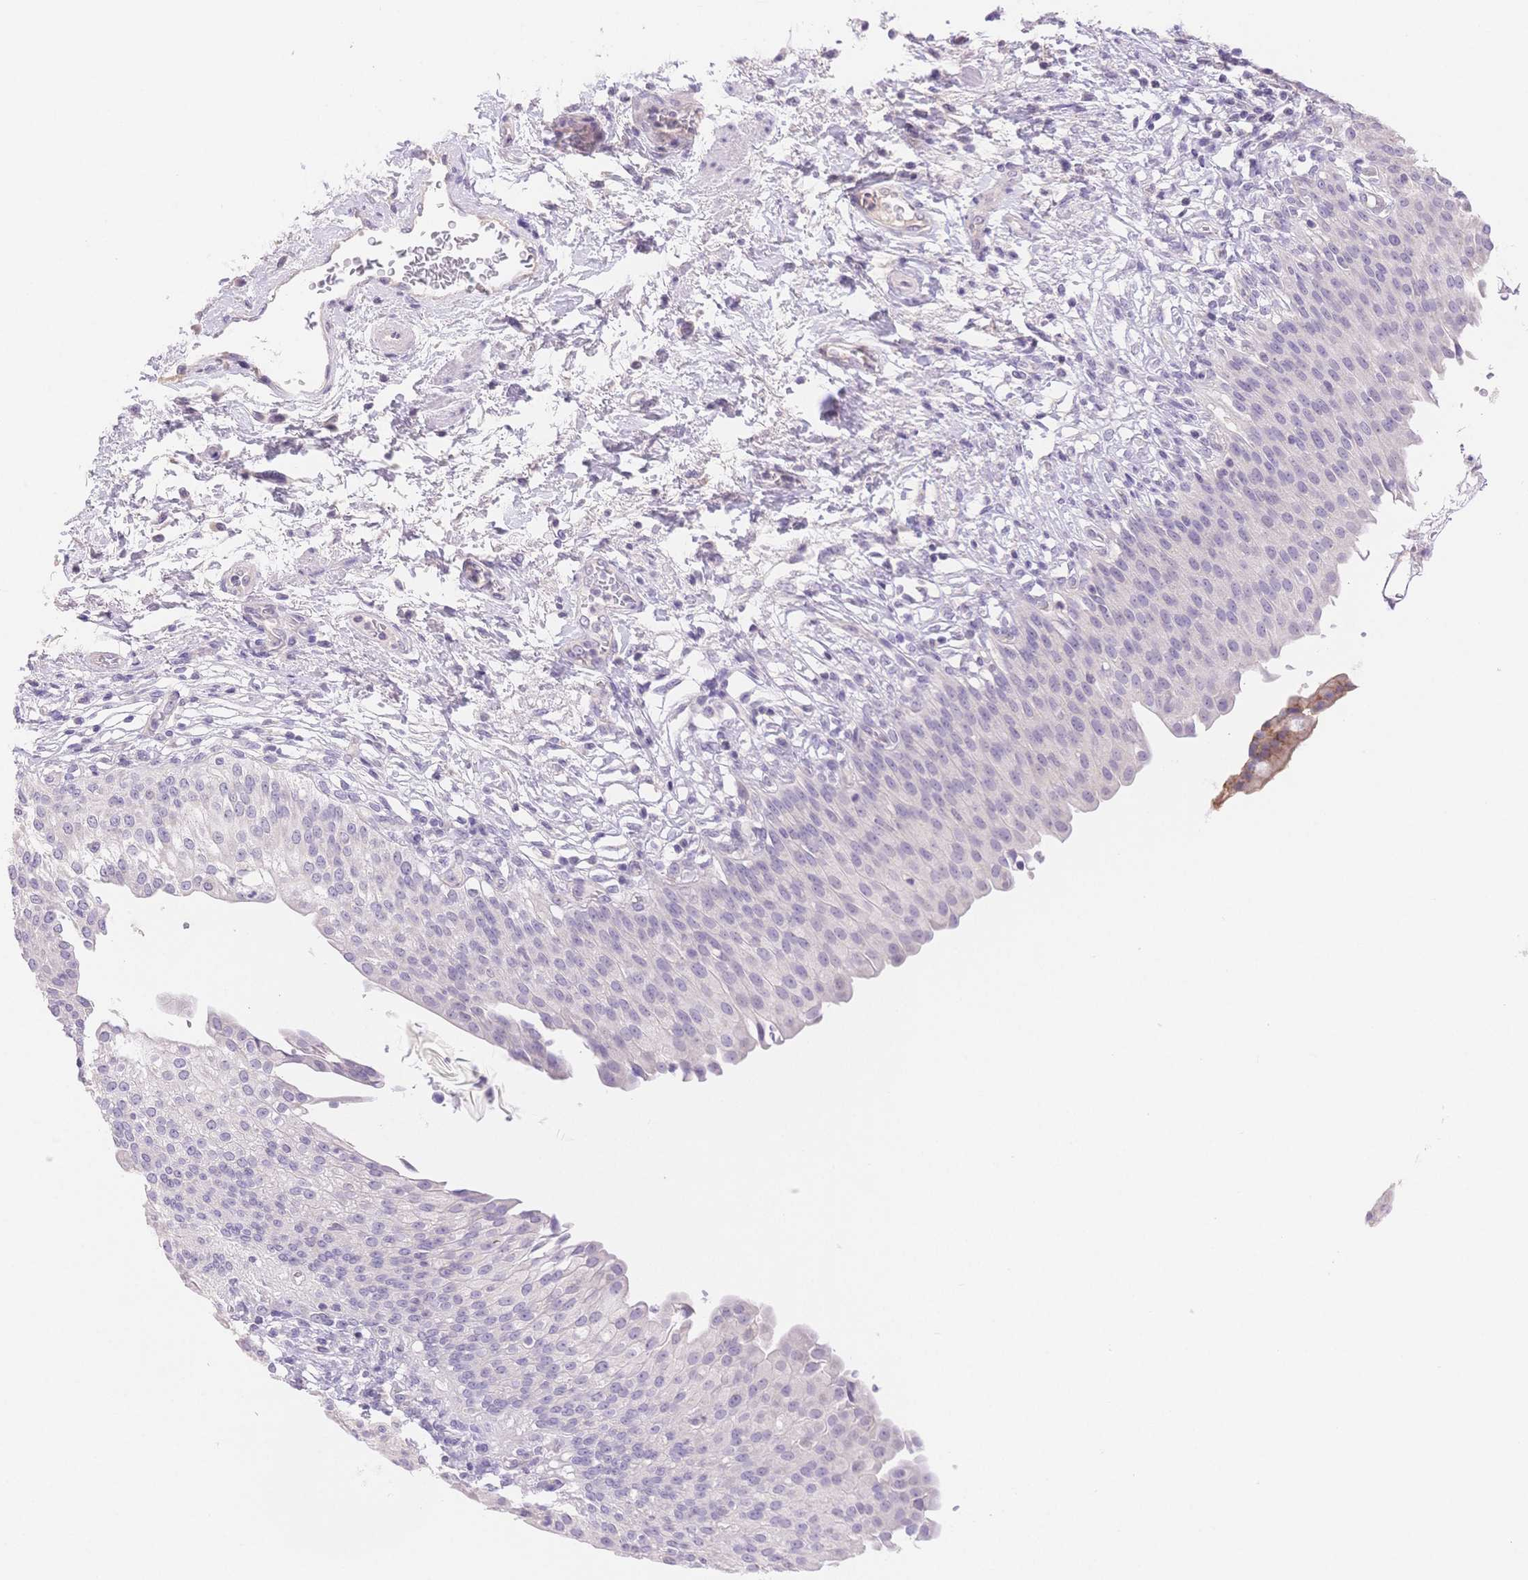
{"staining": {"intensity": "negative", "quantity": "none", "location": "none"}, "tissue": "urinary bladder", "cell_type": "Urothelial cells", "image_type": "normal", "snomed": [{"axis": "morphology", "description": "Normal tissue, NOS"}, {"axis": "topography", "description": "Urinary bladder"}, {"axis": "topography", "description": "Peripheral nerve tissue"}], "caption": "IHC image of unremarkable urinary bladder: urinary bladder stained with DAB (3,3'-diaminobenzidine) shows no significant protein positivity in urothelial cells. (Immunohistochemistry, brightfield microscopy, high magnification).", "gene": "MYOM1", "patient": {"sex": "female", "age": 60}}